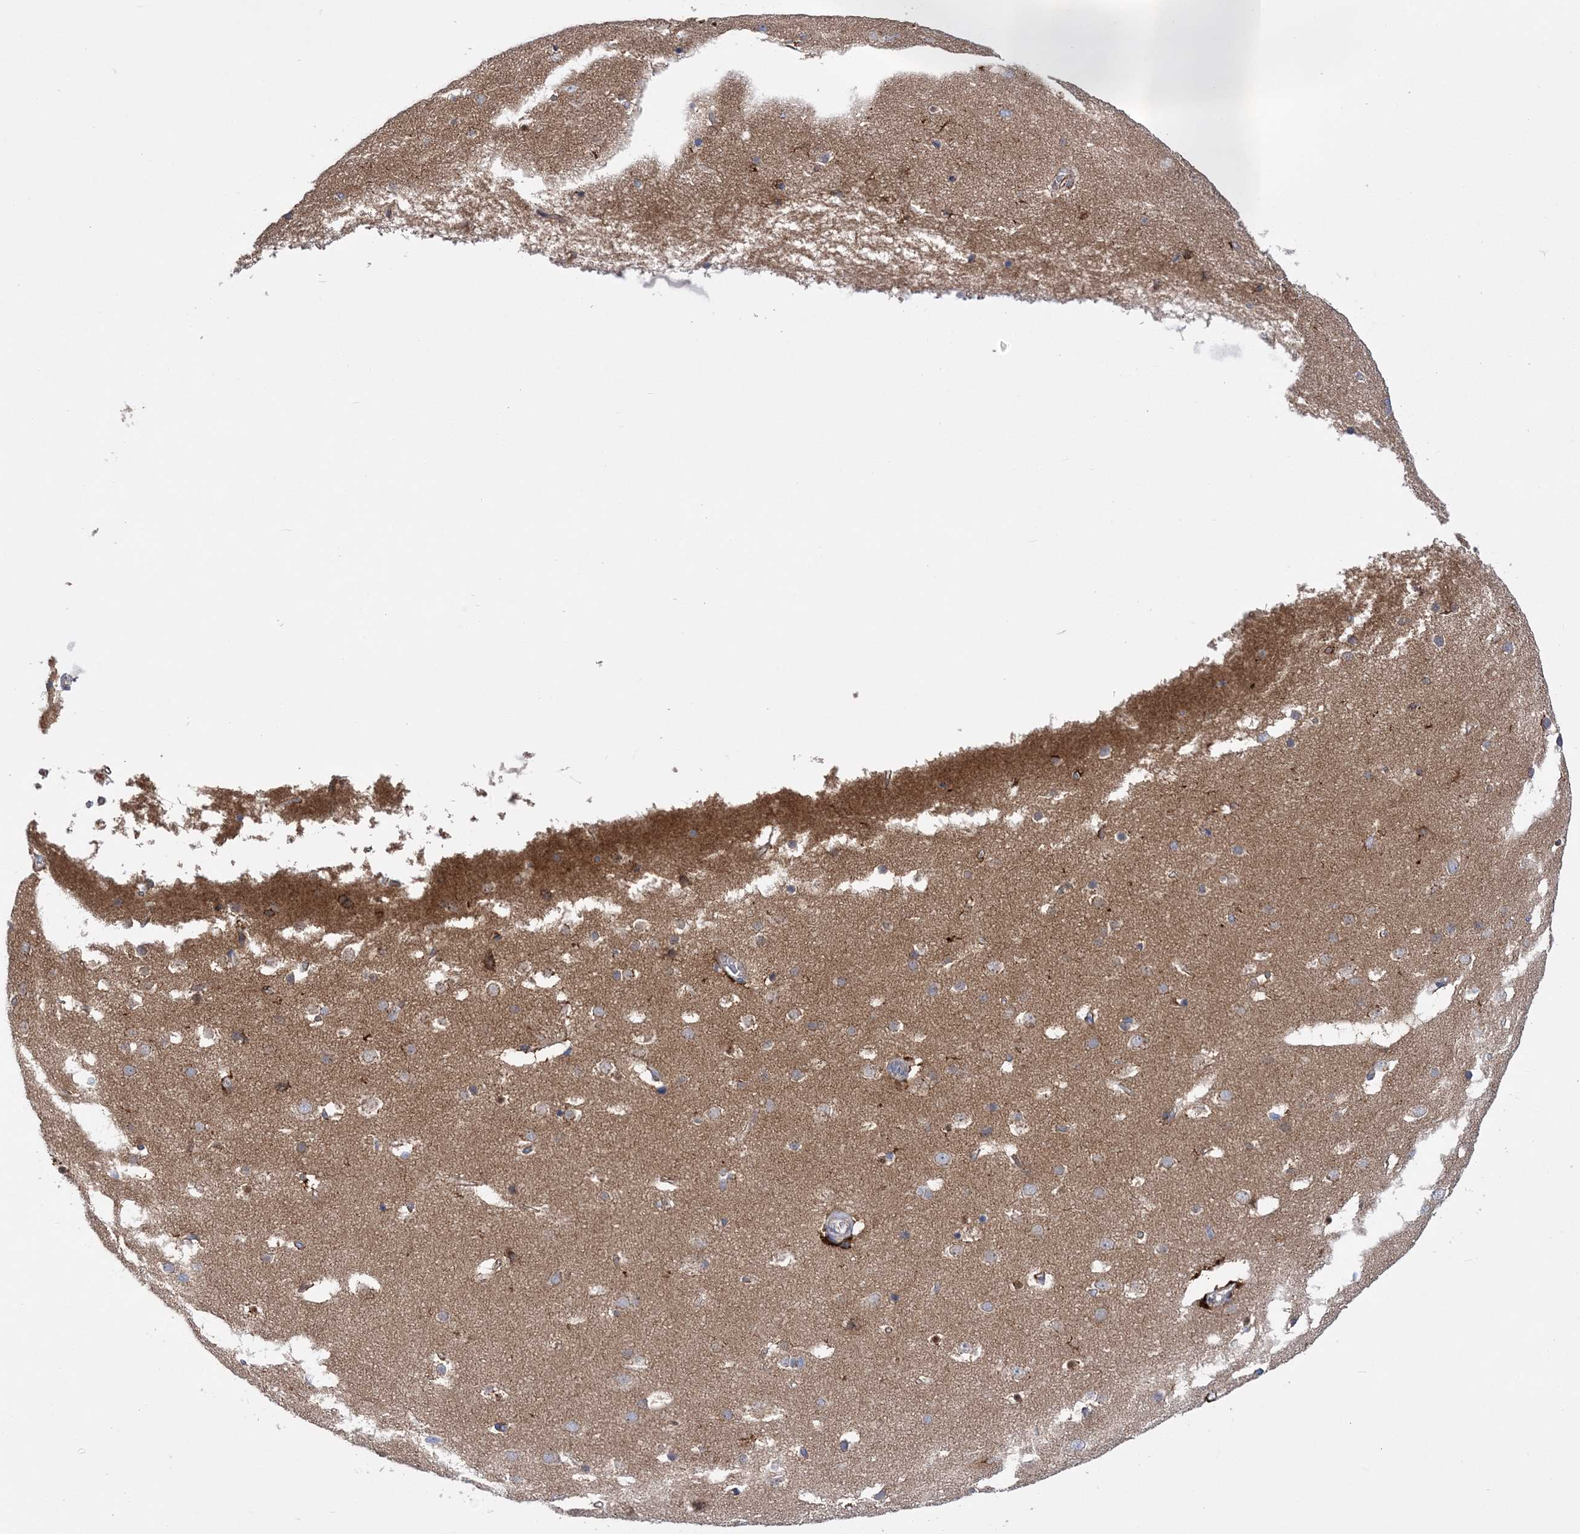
{"staining": {"intensity": "weak", "quantity": ">75%", "location": "cytoplasmic/membranous"}, "tissue": "cerebral cortex", "cell_type": "Endothelial cells", "image_type": "normal", "snomed": [{"axis": "morphology", "description": "Normal tissue, NOS"}, {"axis": "topography", "description": "Cerebral cortex"}], "caption": "A brown stain shows weak cytoplasmic/membranous staining of a protein in endothelial cells of benign cerebral cortex.", "gene": "COPB2", "patient": {"sex": "male", "age": 54}}